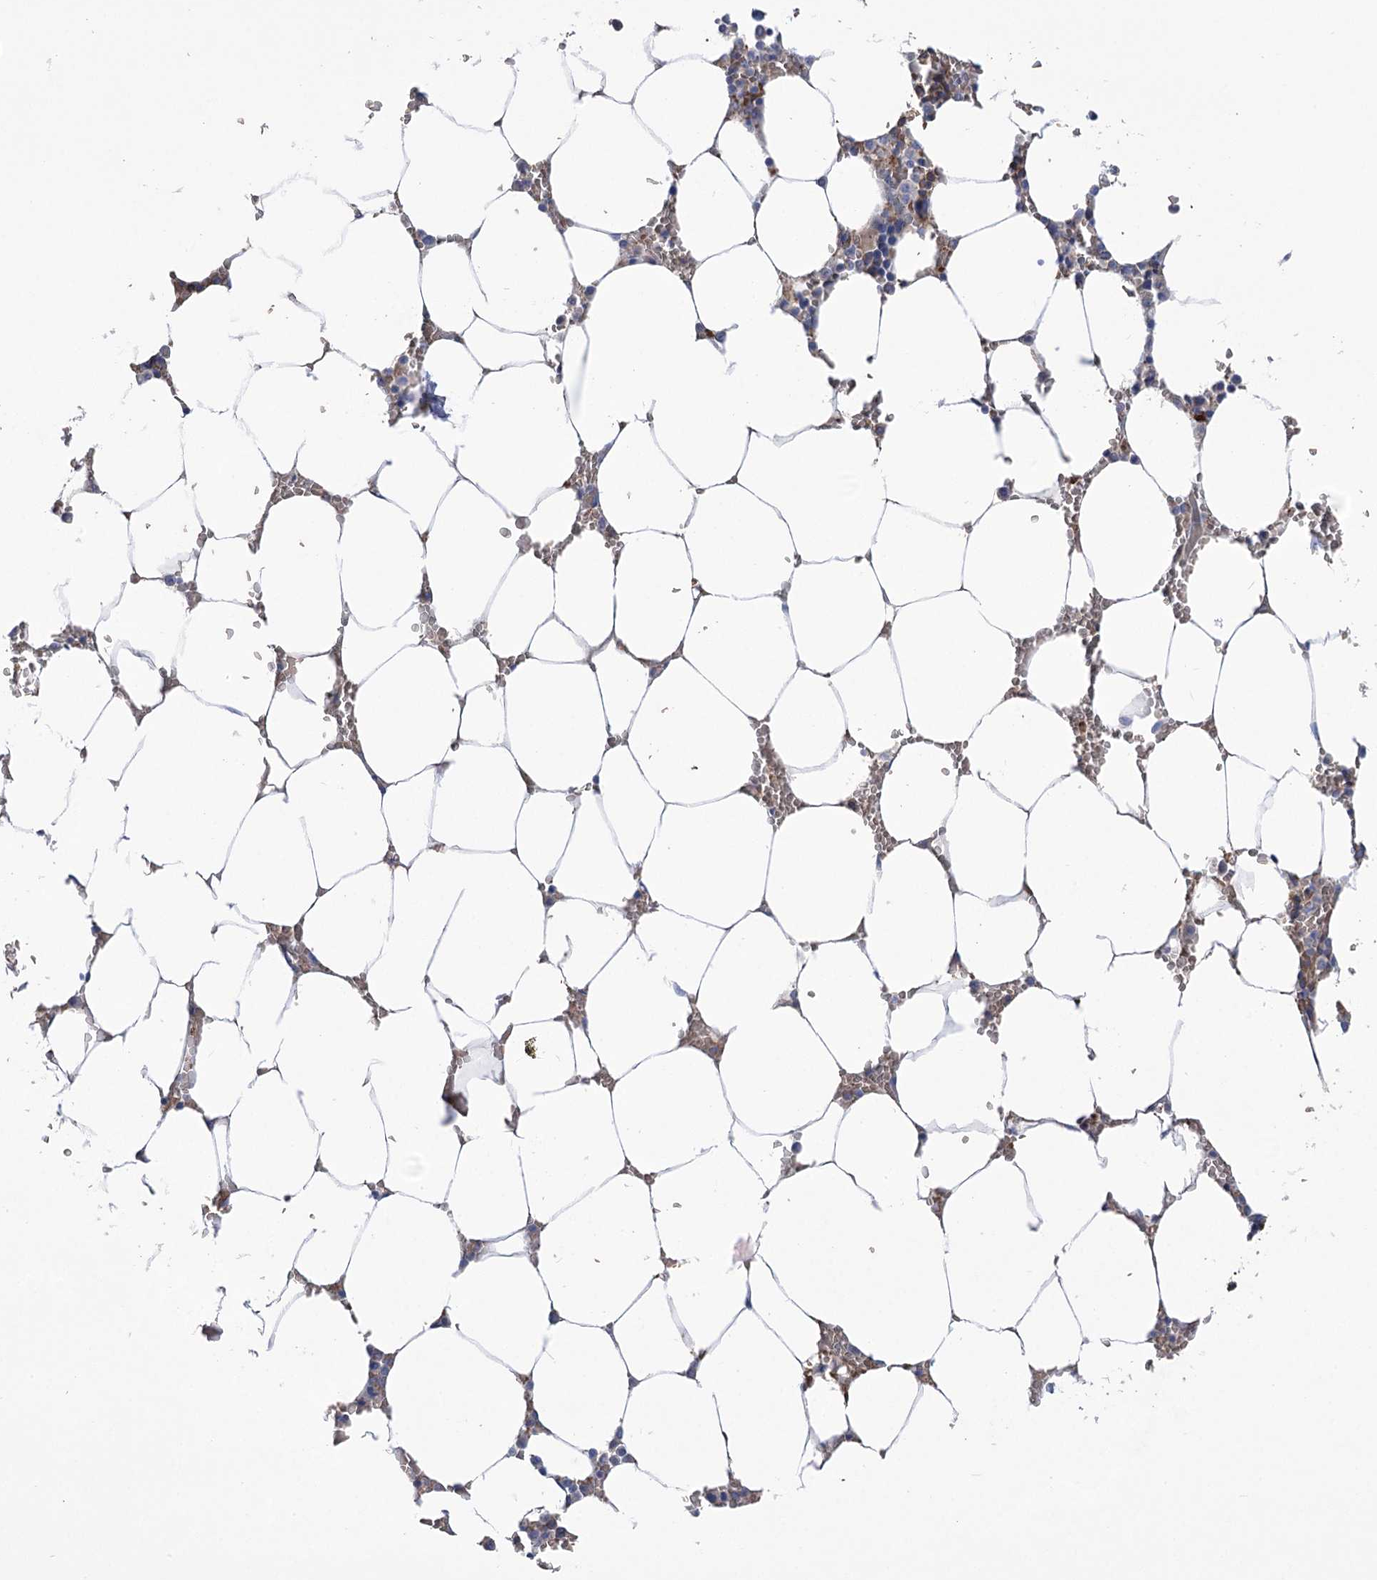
{"staining": {"intensity": "weak", "quantity": "<25%", "location": "cytoplasmic/membranous"}, "tissue": "bone marrow", "cell_type": "Hematopoietic cells", "image_type": "normal", "snomed": [{"axis": "morphology", "description": "Normal tissue, NOS"}, {"axis": "topography", "description": "Bone marrow"}], "caption": "This micrograph is of benign bone marrow stained with IHC to label a protein in brown with the nuclei are counter-stained blue. There is no positivity in hematopoietic cells. The staining was performed using DAB to visualize the protein expression in brown, while the nuclei were stained in blue with hematoxylin (Magnification: 20x).", "gene": "PRSS53", "patient": {"sex": "male", "age": 70}}